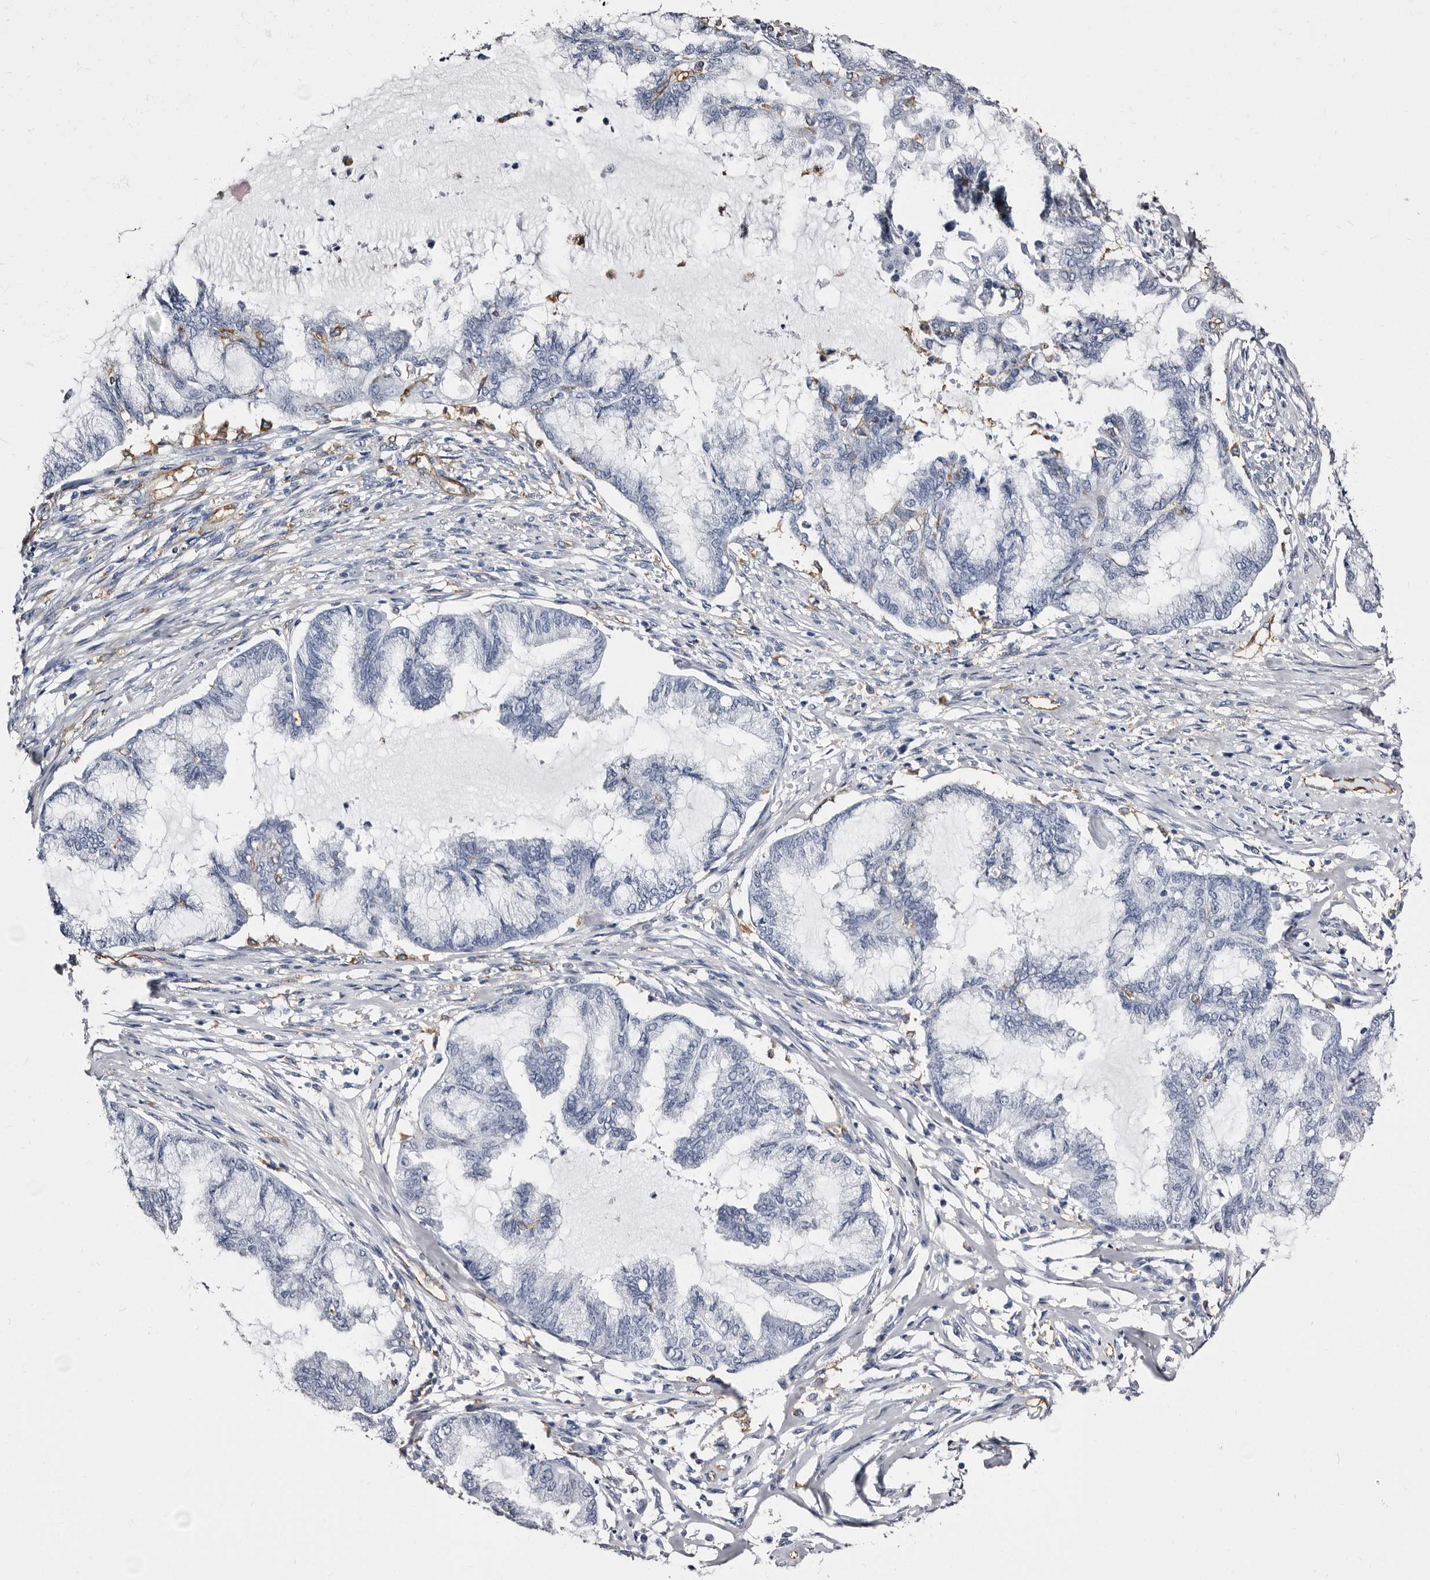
{"staining": {"intensity": "negative", "quantity": "none", "location": "none"}, "tissue": "endometrial cancer", "cell_type": "Tumor cells", "image_type": "cancer", "snomed": [{"axis": "morphology", "description": "Adenocarcinoma, NOS"}, {"axis": "topography", "description": "Endometrium"}], "caption": "Immunohistochemistry image of neoplastic tissue: endometrial adenocarcinoma stained with DAB (3,3'-diaminobenzidine) demonstrates no significant protein expression in tumor cells.", "gene": "EPB41L3", "patient": {"sex": "female", "age": 86}}